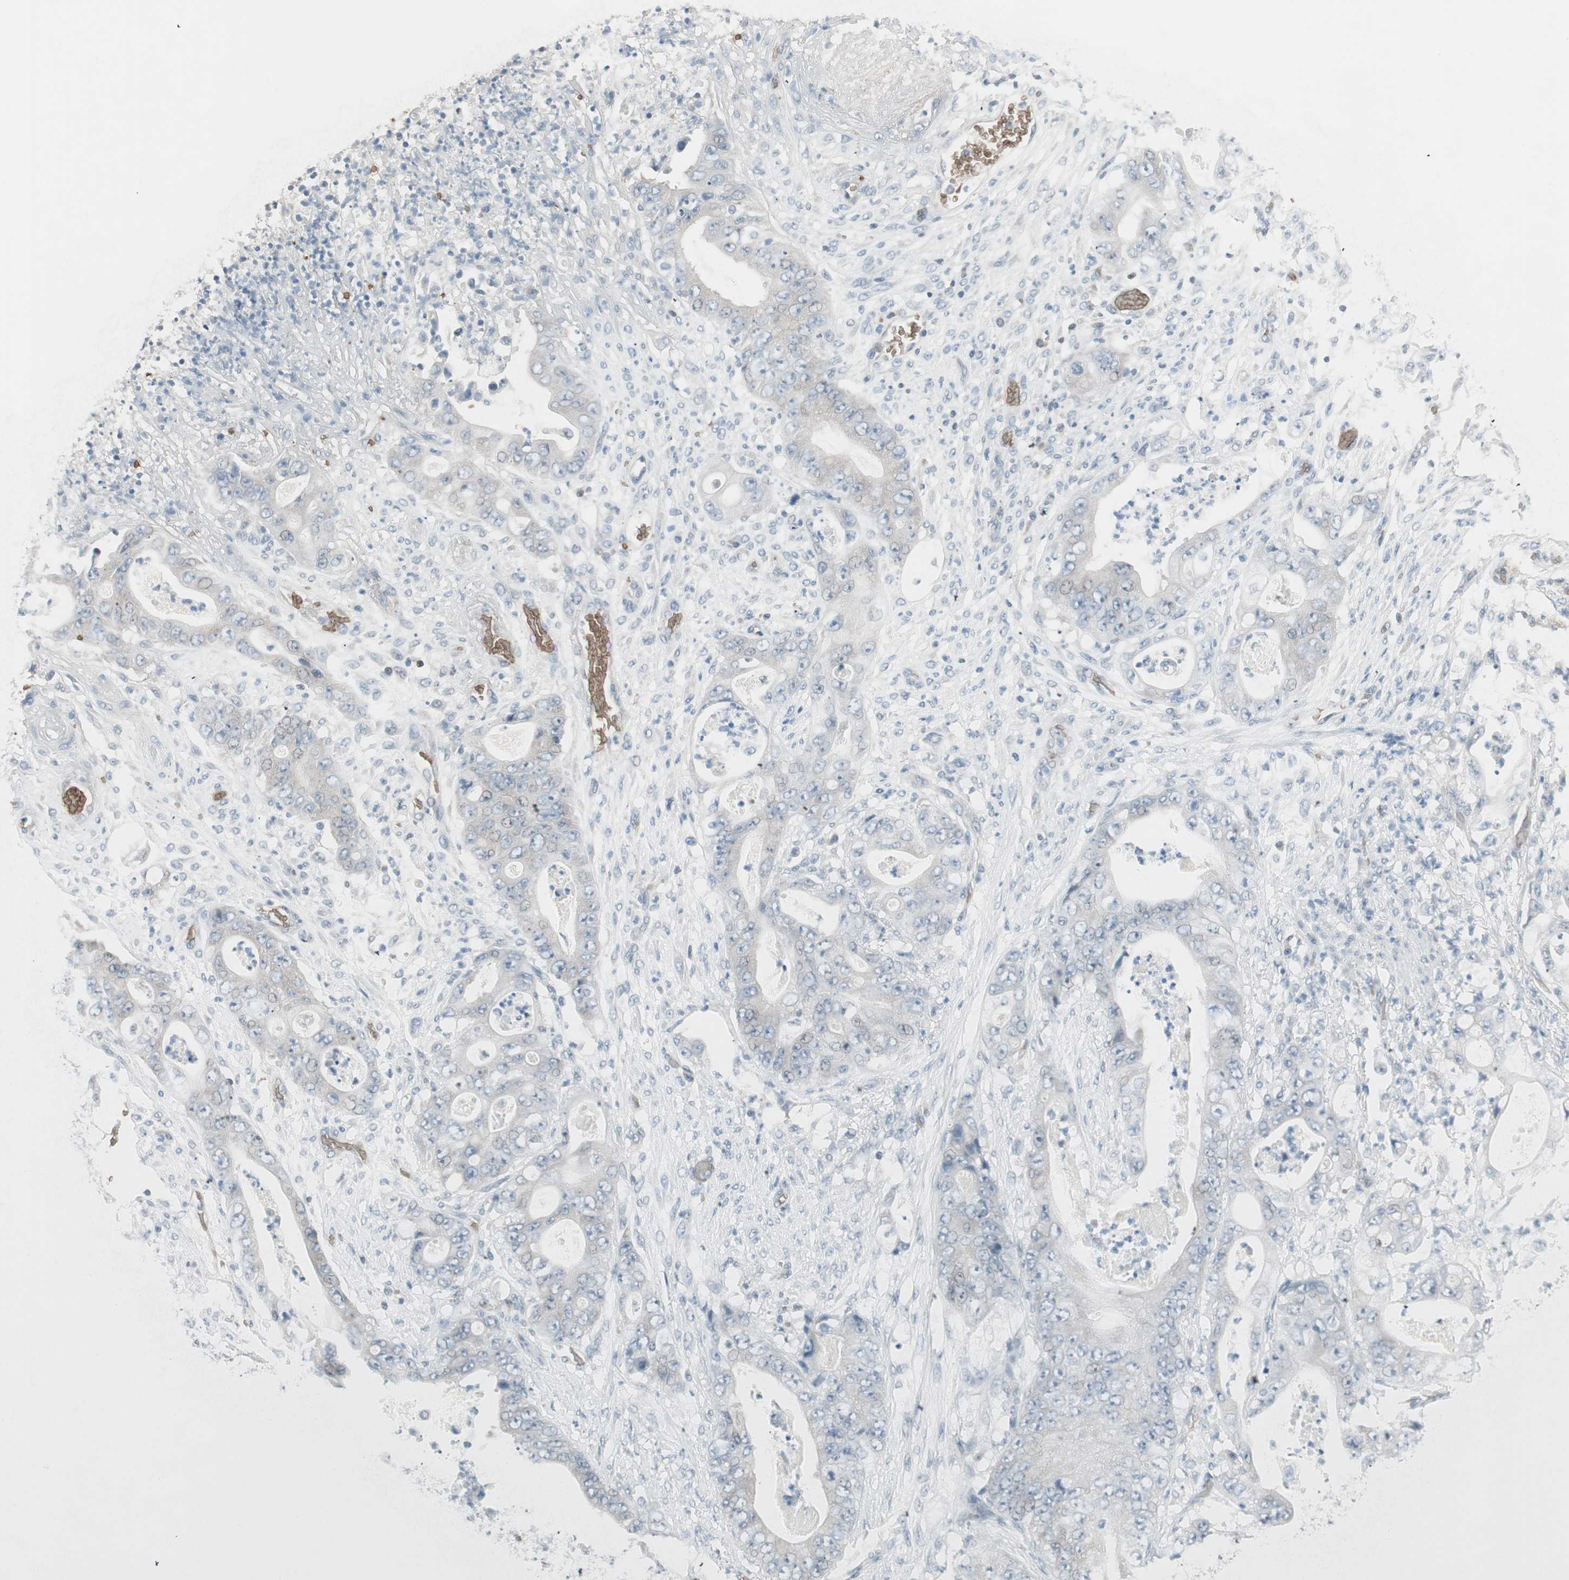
{"staining": {"intensity": "negative", "quantity": "none", "location": "none"}, "tissue": "stomach cancer", "cell_type": "Tumor cells", "image_type": "cancer", "snomed": [{"axis": "morphology", "description": "Adenocarcinoma, NOS"}, {"axis": "topography", "description": "Stomach"}], "caption": "High power microscopy histopathology image of an IHC histopathology image of stomach cancer (adenocarcinoma), revealing no significant expression in tumor cells. The staining is performed using DAB brown chromogen with nuclei counter-stained in using hematoxylin.", "gene": "MAP4K1", "patient": {"sex": "female", "age": 73}}